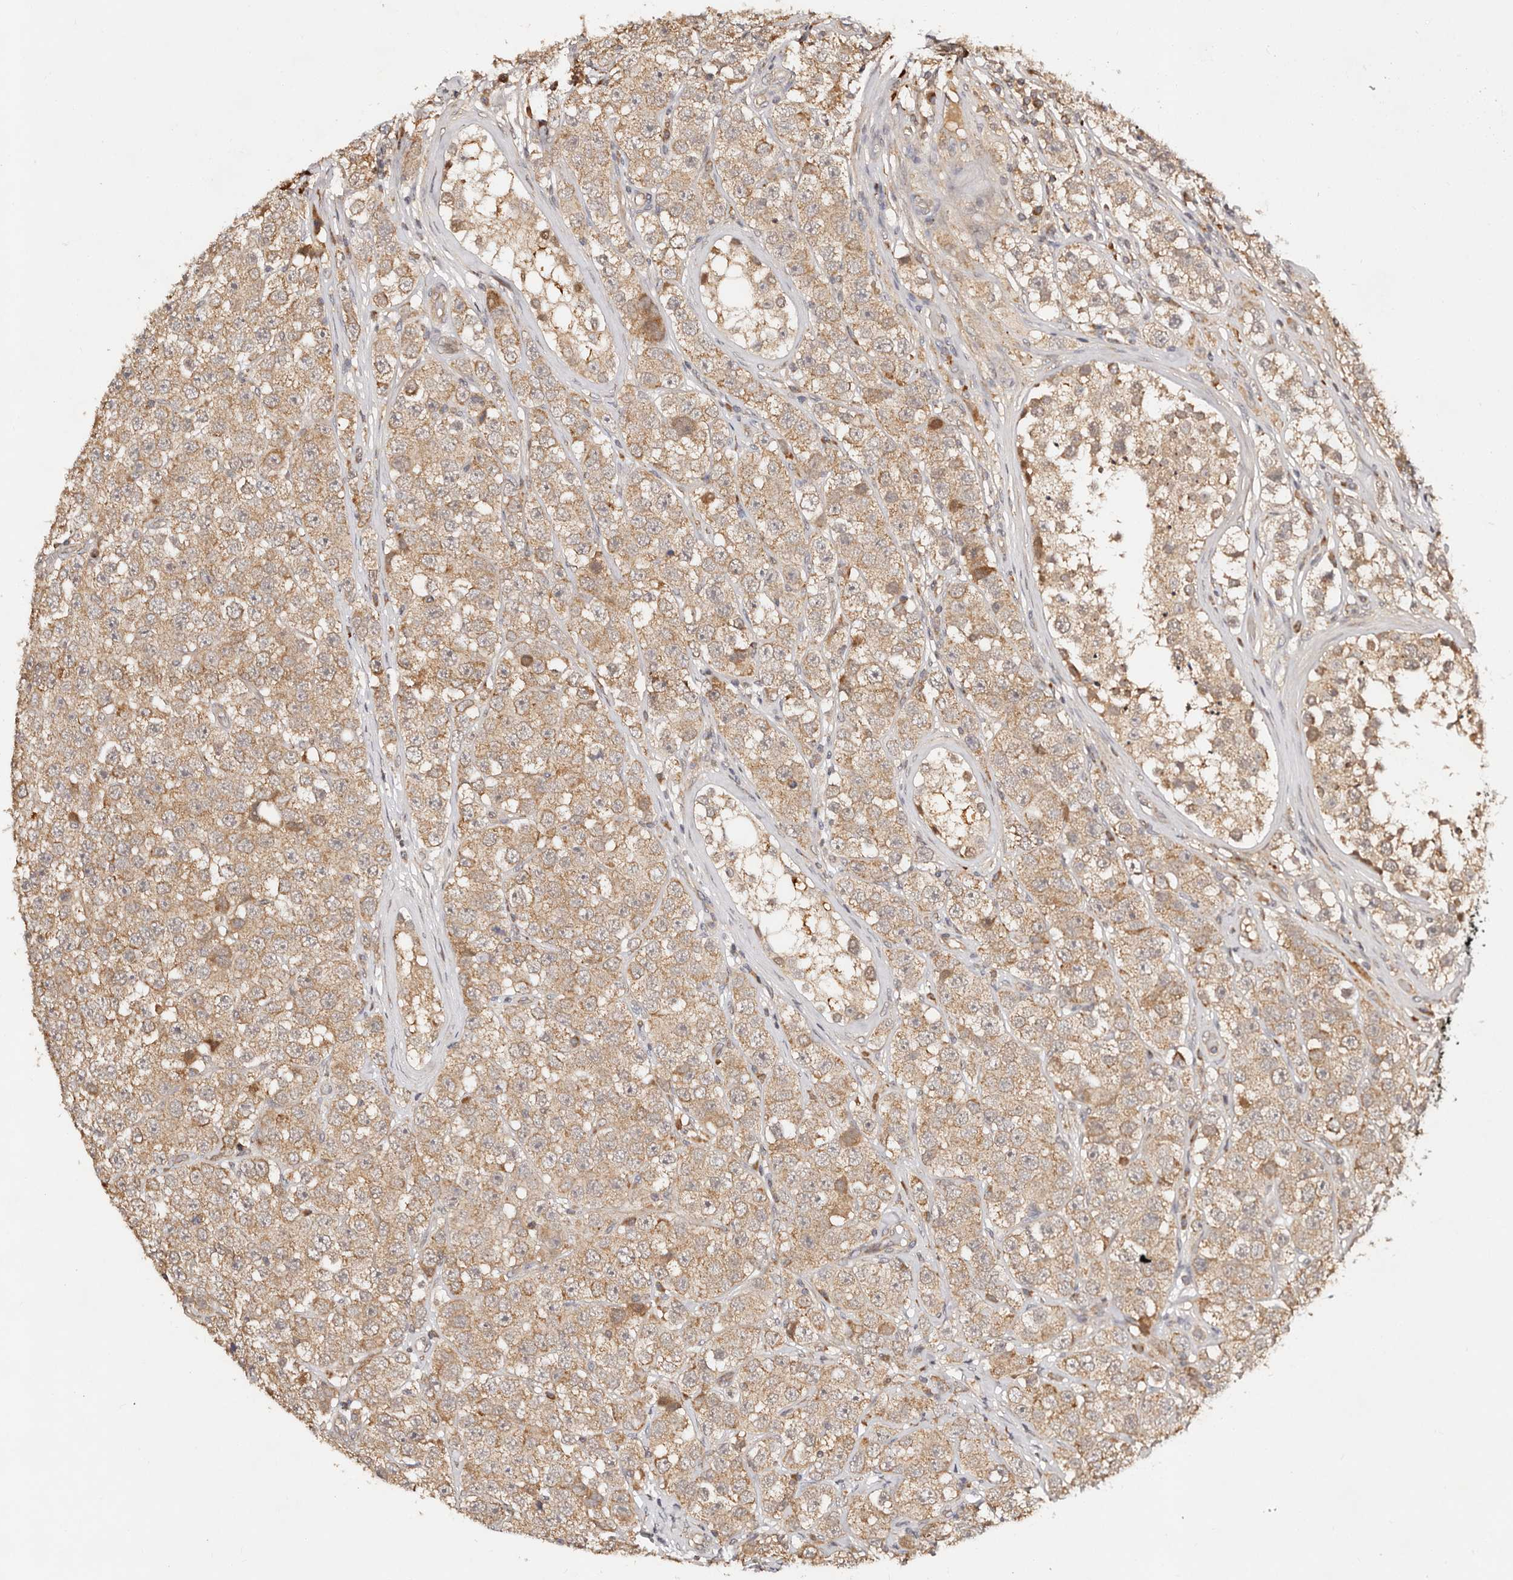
{"staining": {"intensity": "moderate", "quantity": ">75%", "location": "cytoplasmic/membranous"}, "tissue": "testis cancer", "cell_type": "Tumor cells", "image_type": "cancer", "snomed": [{"axis": "morphology", "description": "Seminoma, NOS"}, {"axis": "topography", "description": "Testis"}], "caption": "The immunohistochemical stain highlights moderate cytoplasmic/membranous positivity in tumor cells of testis seminoma tissue.", "gene": "DENND11", "patient": {"sex": "male", "age": 28}}